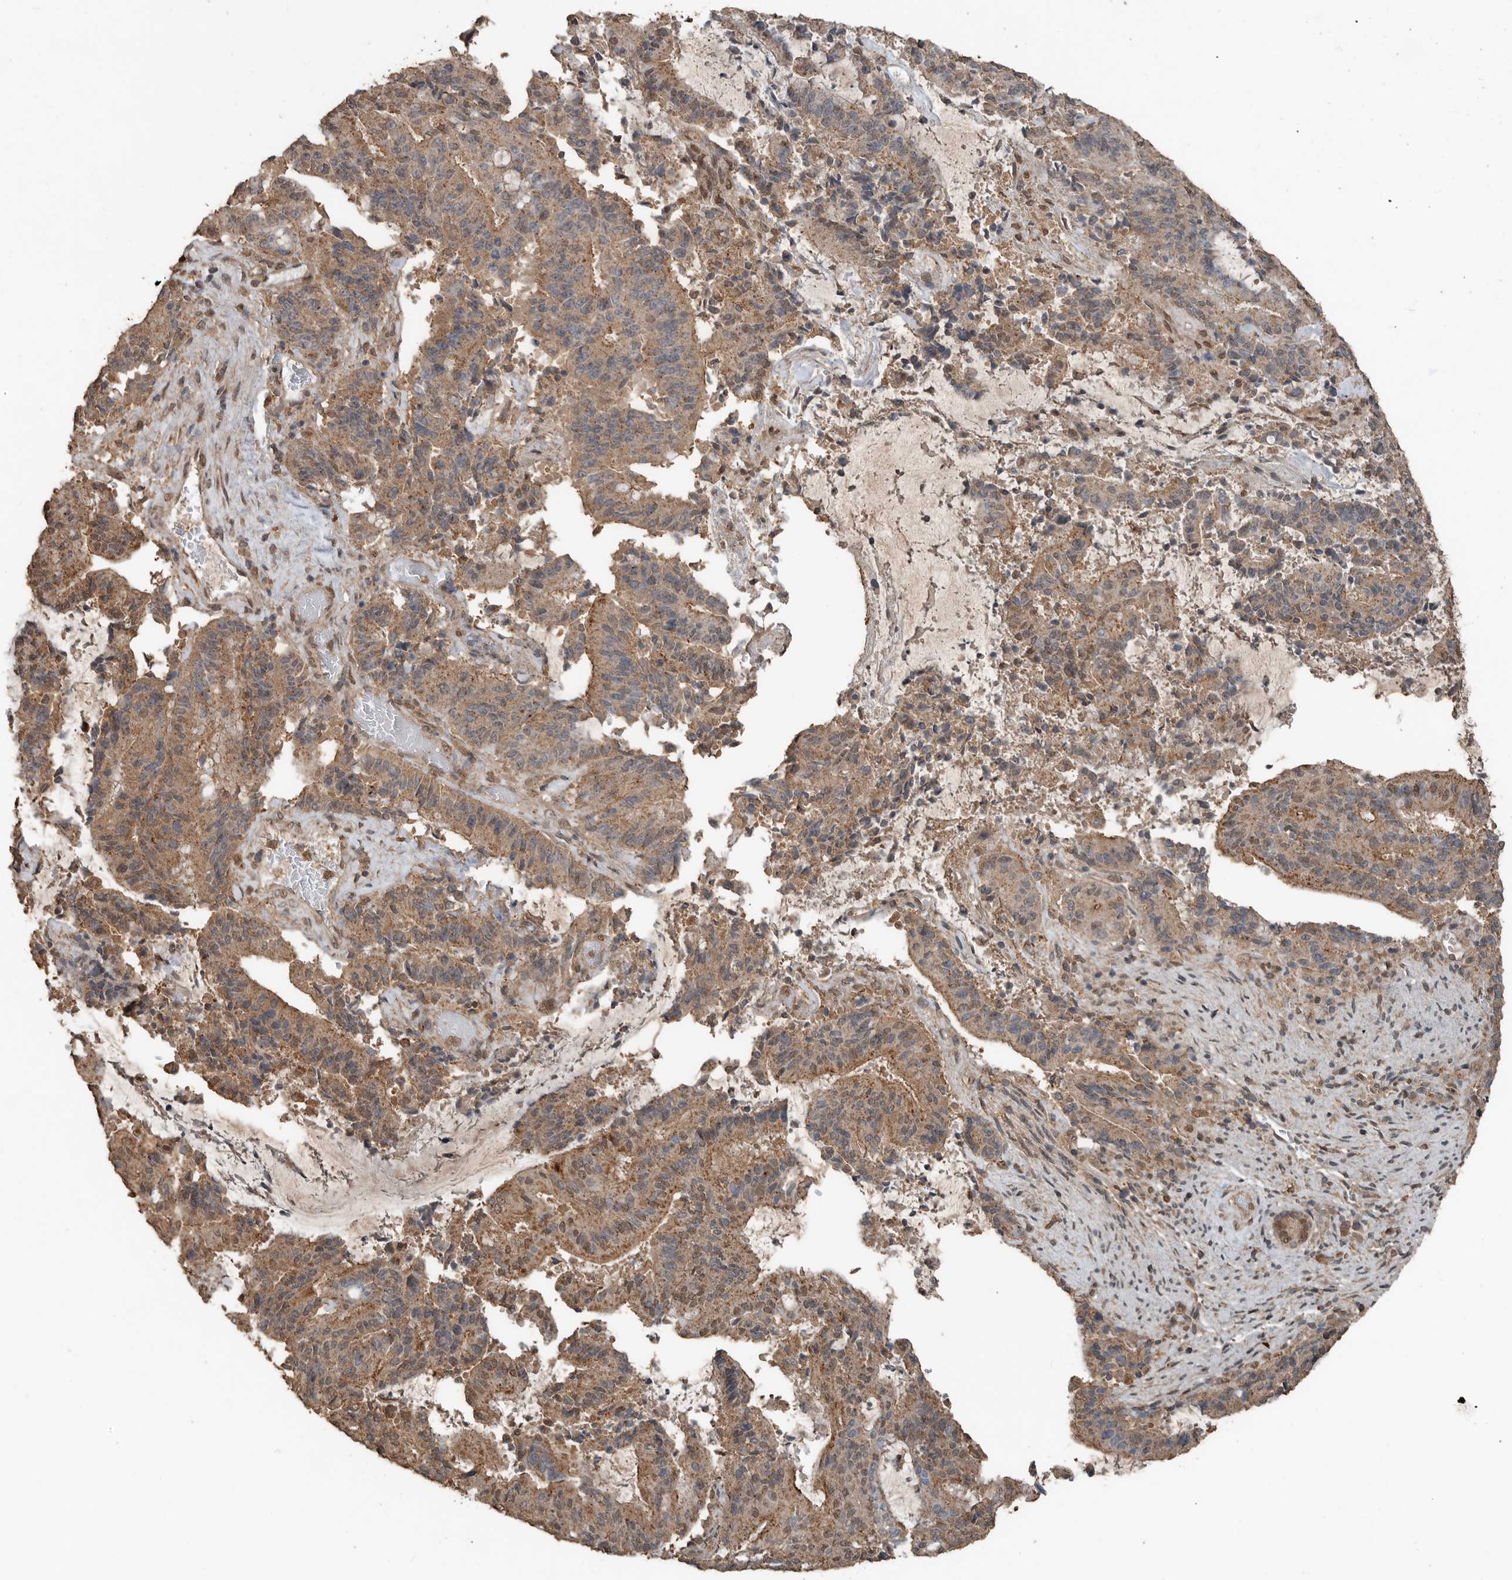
{"staining": {"intensity": "moderate", "quantity": ">75%", "location": "cytoplasmic/membranous"}, "tissue": "liver cancer", "cell_type": "Tumor cells", "image_type": "cancer", "snomed": [{"axis": "morphology", "description": "Normal tissue, NOS"}, {"axis": "morphology", "description": "Cholangiocarcinoma"}, {"axis": "topography", "description": "Liver"}, {"axis": "topography", "description": "Peripheral nerve tissue"}], "caption": "A micrograph of human liver cancer stained for a protein demonstrates moderate cytoplasmic/membranous brown staining in tumor cells.", "gene": "BLZF1", "patient": {"sex": "female", "age": 73}}